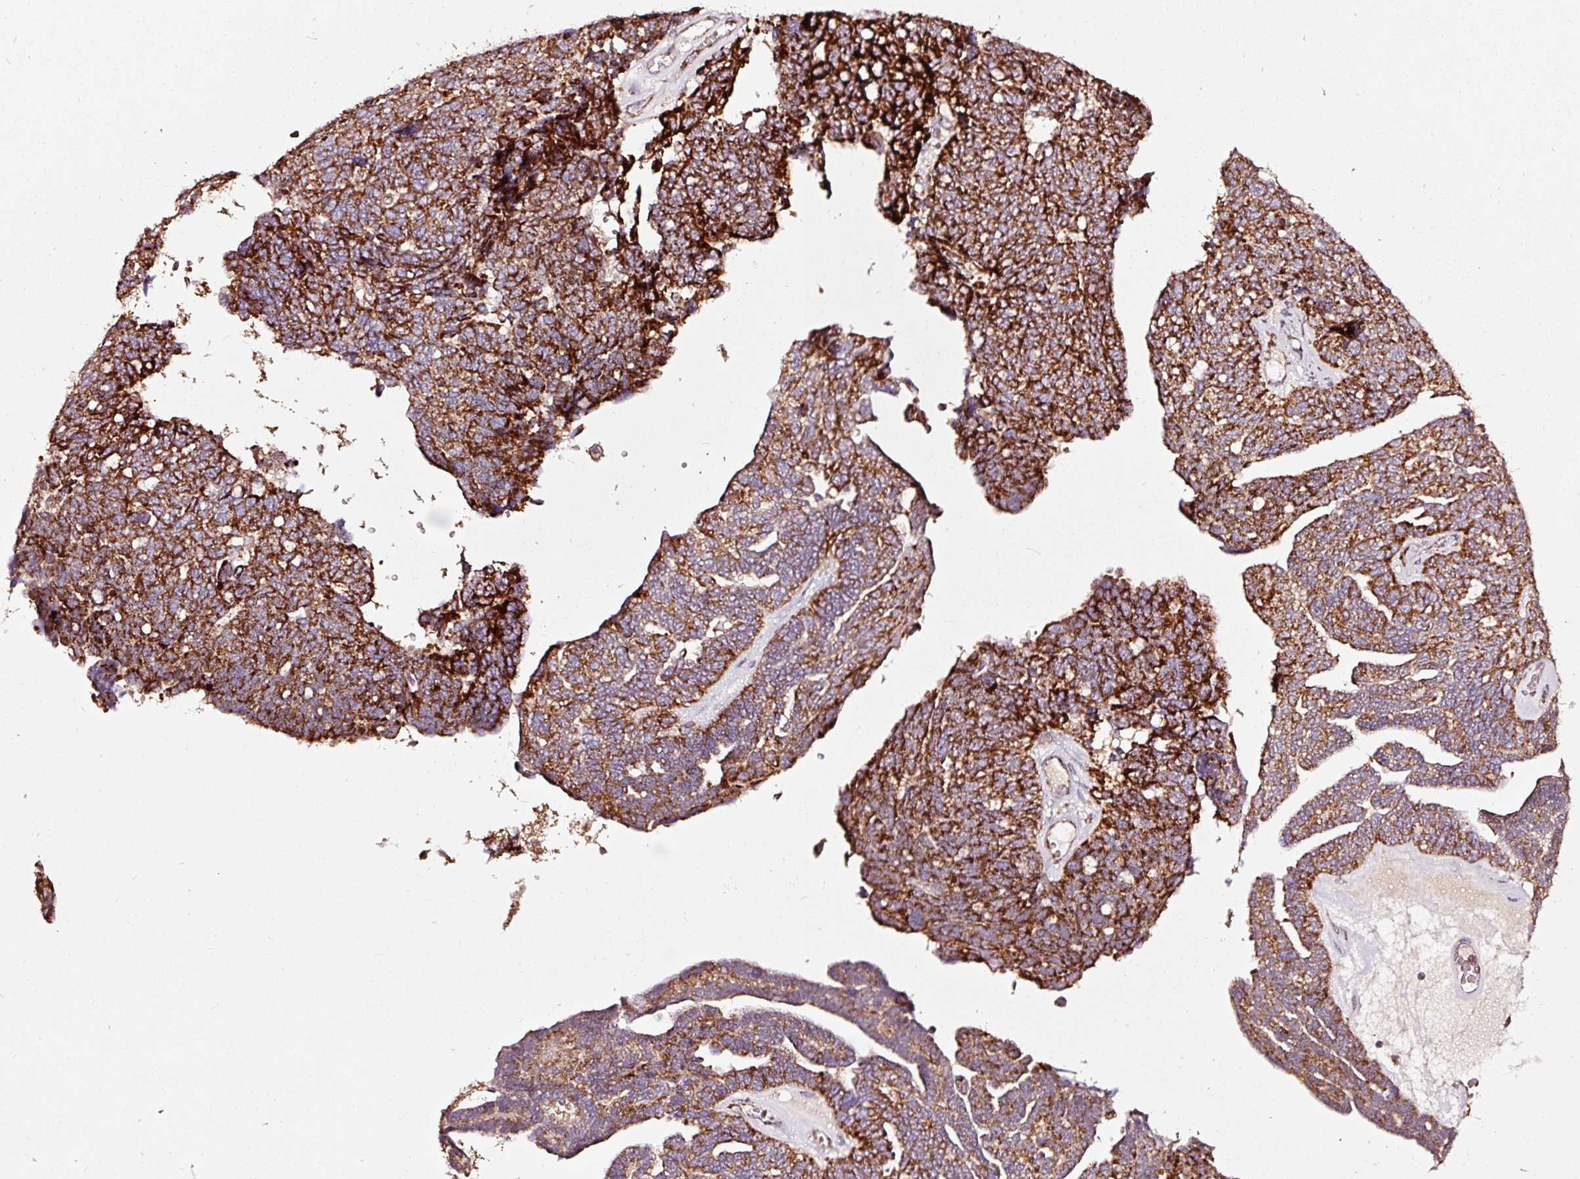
{"staining": {"intensity": "strong", "quantity": ">75%", "location": "cytoplasmic/membranous"}, "tissue": "ovarian cancer", "cell_type": "Tumor cells", "image_type": "cancer", "snomed": [{"axis": "morphology", "description": "Cystadenocarcinoma, serous, NOS"}, {"axis": "topography", "description": "Ovary"}], "caption": "The histopathology image displays staining of serous cystadenocarcinoma (ovarian), revealing strong cytoplasmic/membranous protein expression (brown color) within tumor cells.", "gene": "TPM1", "patient": {"sex": "female", "age": 79}}